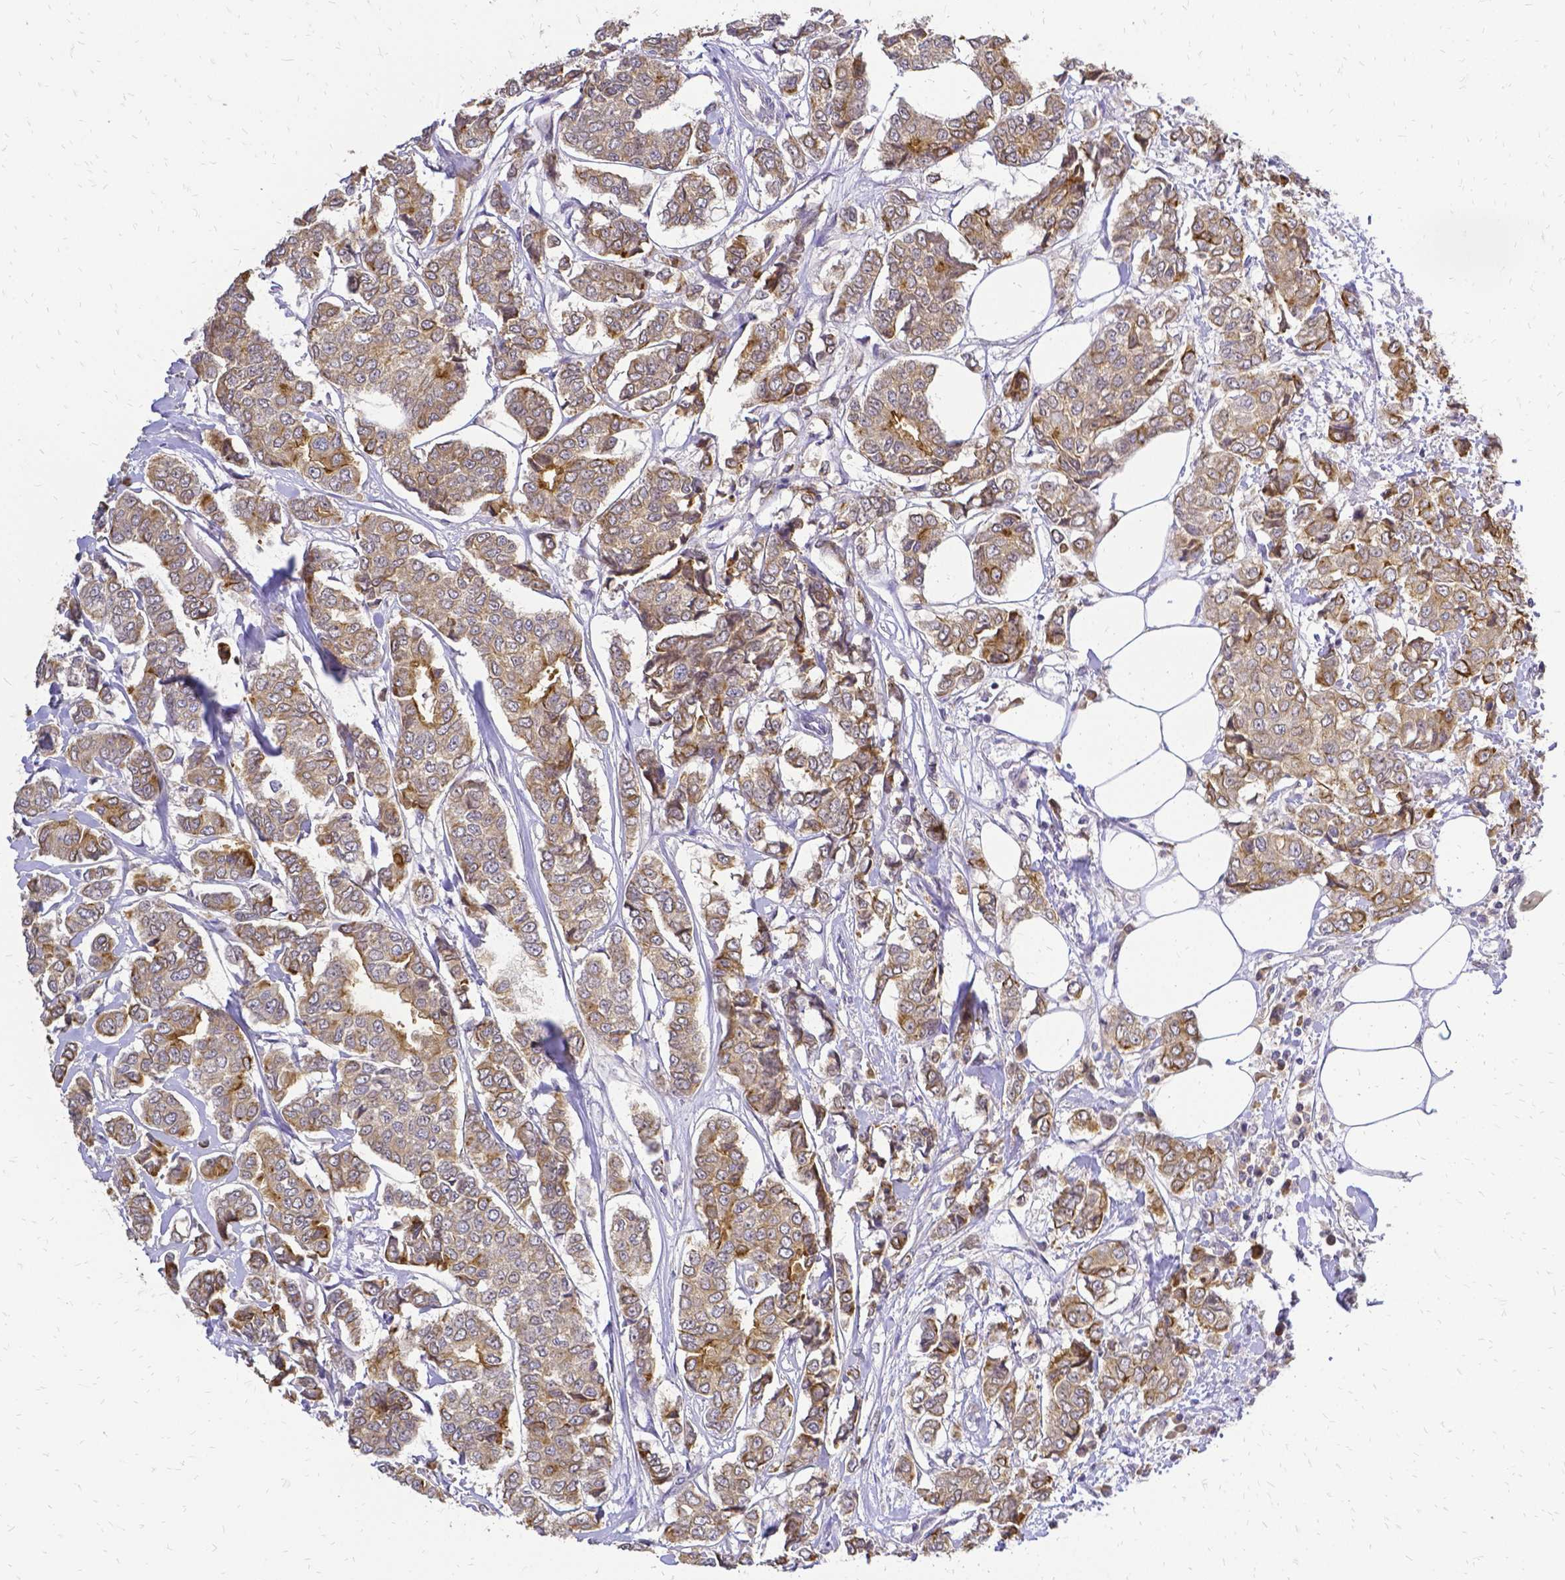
{"staining": {"intensity": "weak", "quantity": ">75%", "location": "cytoplasmic/membranous"}, "tissue": "breast cancer", "cell_type": "Tumor cells", "image_type": "cancer", "snomed": [{"axis": "morphology", "description": "Duct carcinoma"}, {"axis": "topography", "description": "Breast"}], "caption": "A brown stain shows weak cytoplasmic/membranous positivity of a protein in human breast infiltrating ductal carcinoma tumor cells. The protein of interest is shown in brown color, while the nuclei are stained blue.", "gene": "CIB1", "patient": {"sex": "female", "age": 94}}